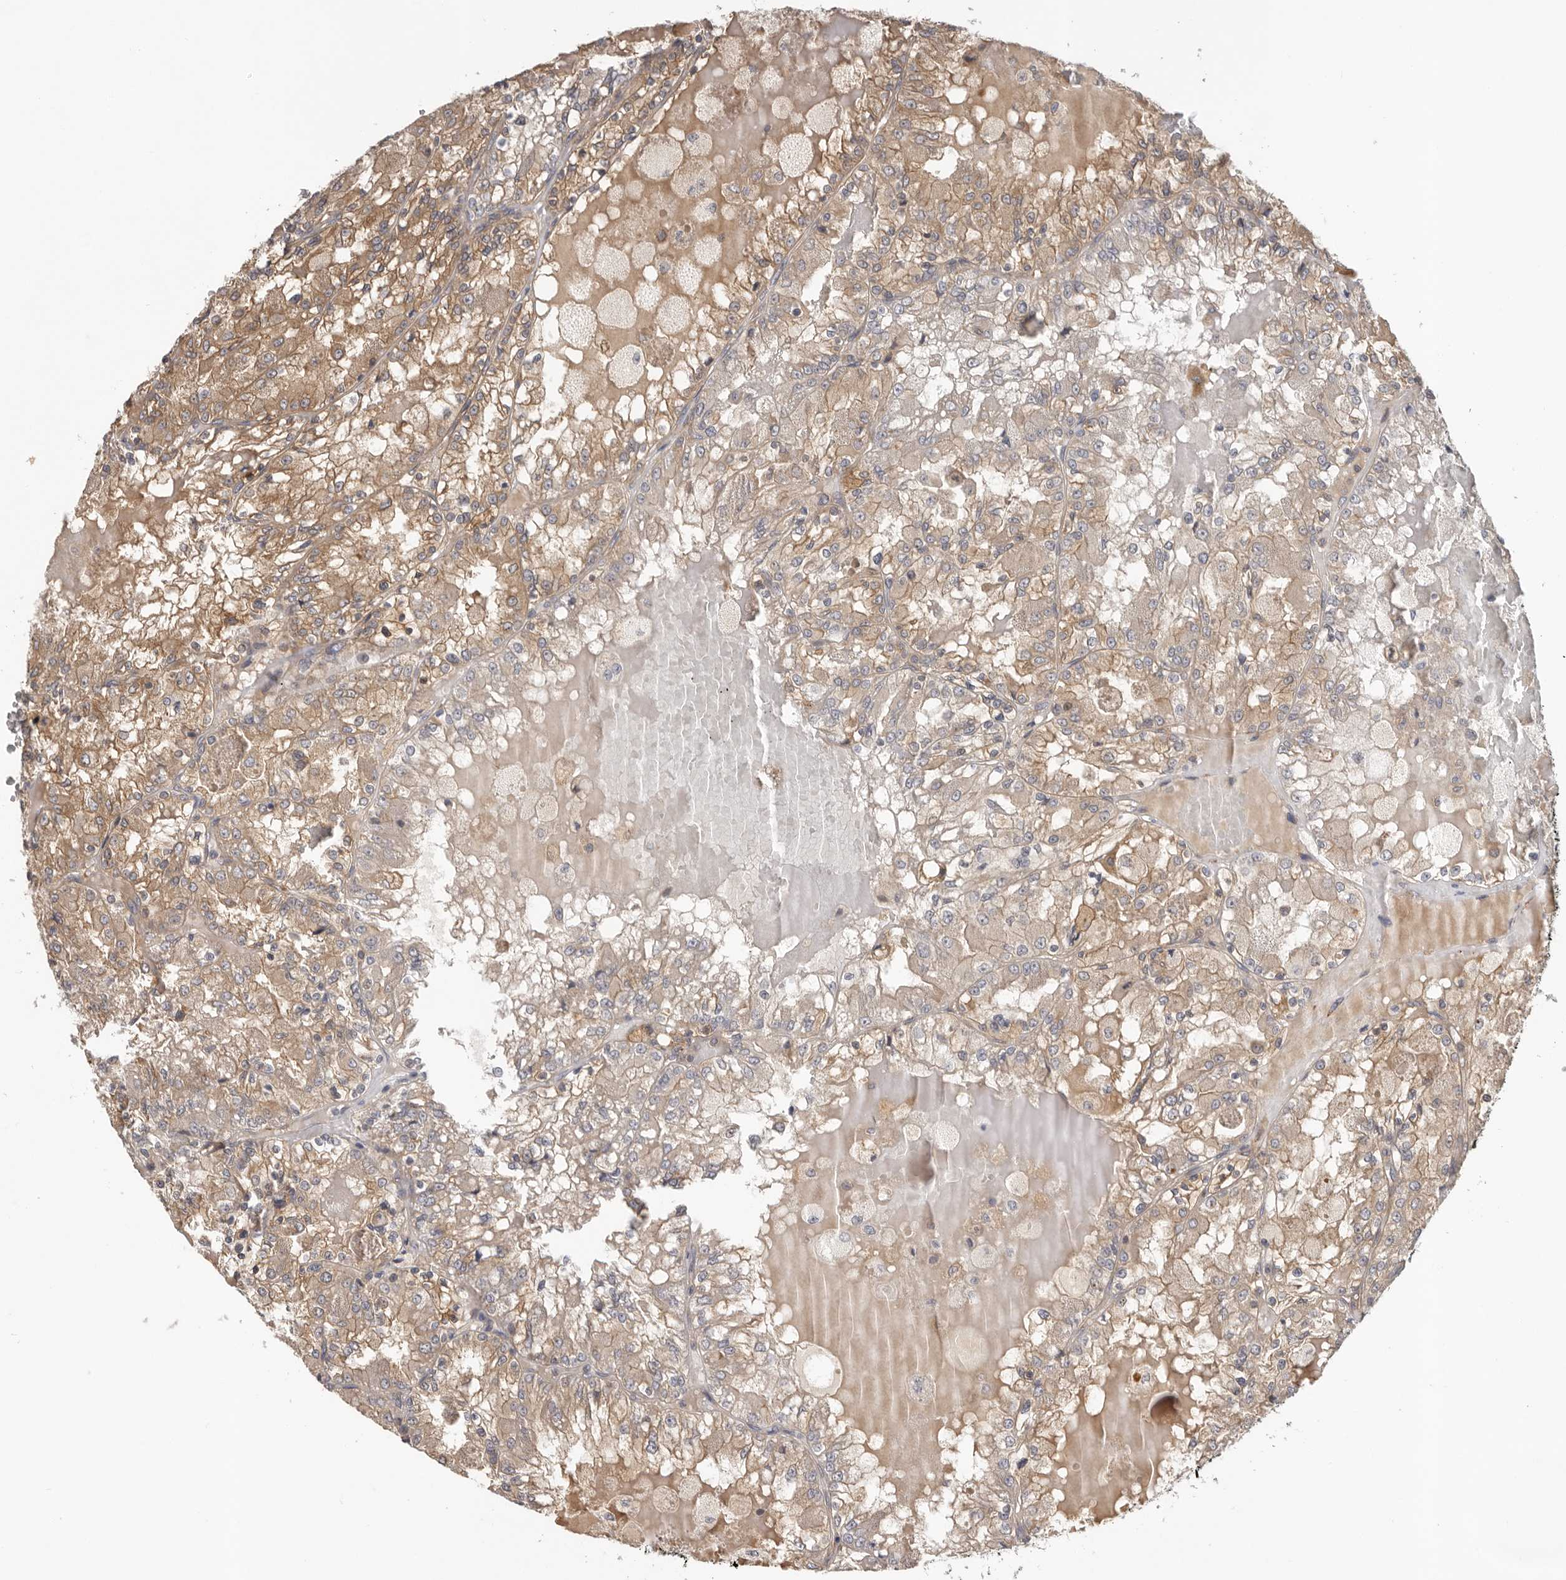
{"staining": {"intensity": "moderate", "quantity": ">75%", "location": "cytoplasmic/membranous"}, "tissue": "renal cancer", "cell_type": "Tumor cells", "image_type": "cancer", "snomed": [{"axis": "morphology", "description": "Adenocarcinoma, NOS"}, {"axis": "topography", "description": "Kidney"}], "caption": "The immunohistochemical stain labels moderate cytoplasmic/membranous positivity in tumor cells of renal cancer tissue. (DAB (3,3'-diaminobenzidine) = brown stain, brightfield microscopy at high magnification).", "gene": "PPP1R42", "patient": {"sex": "female", "age": 56}}